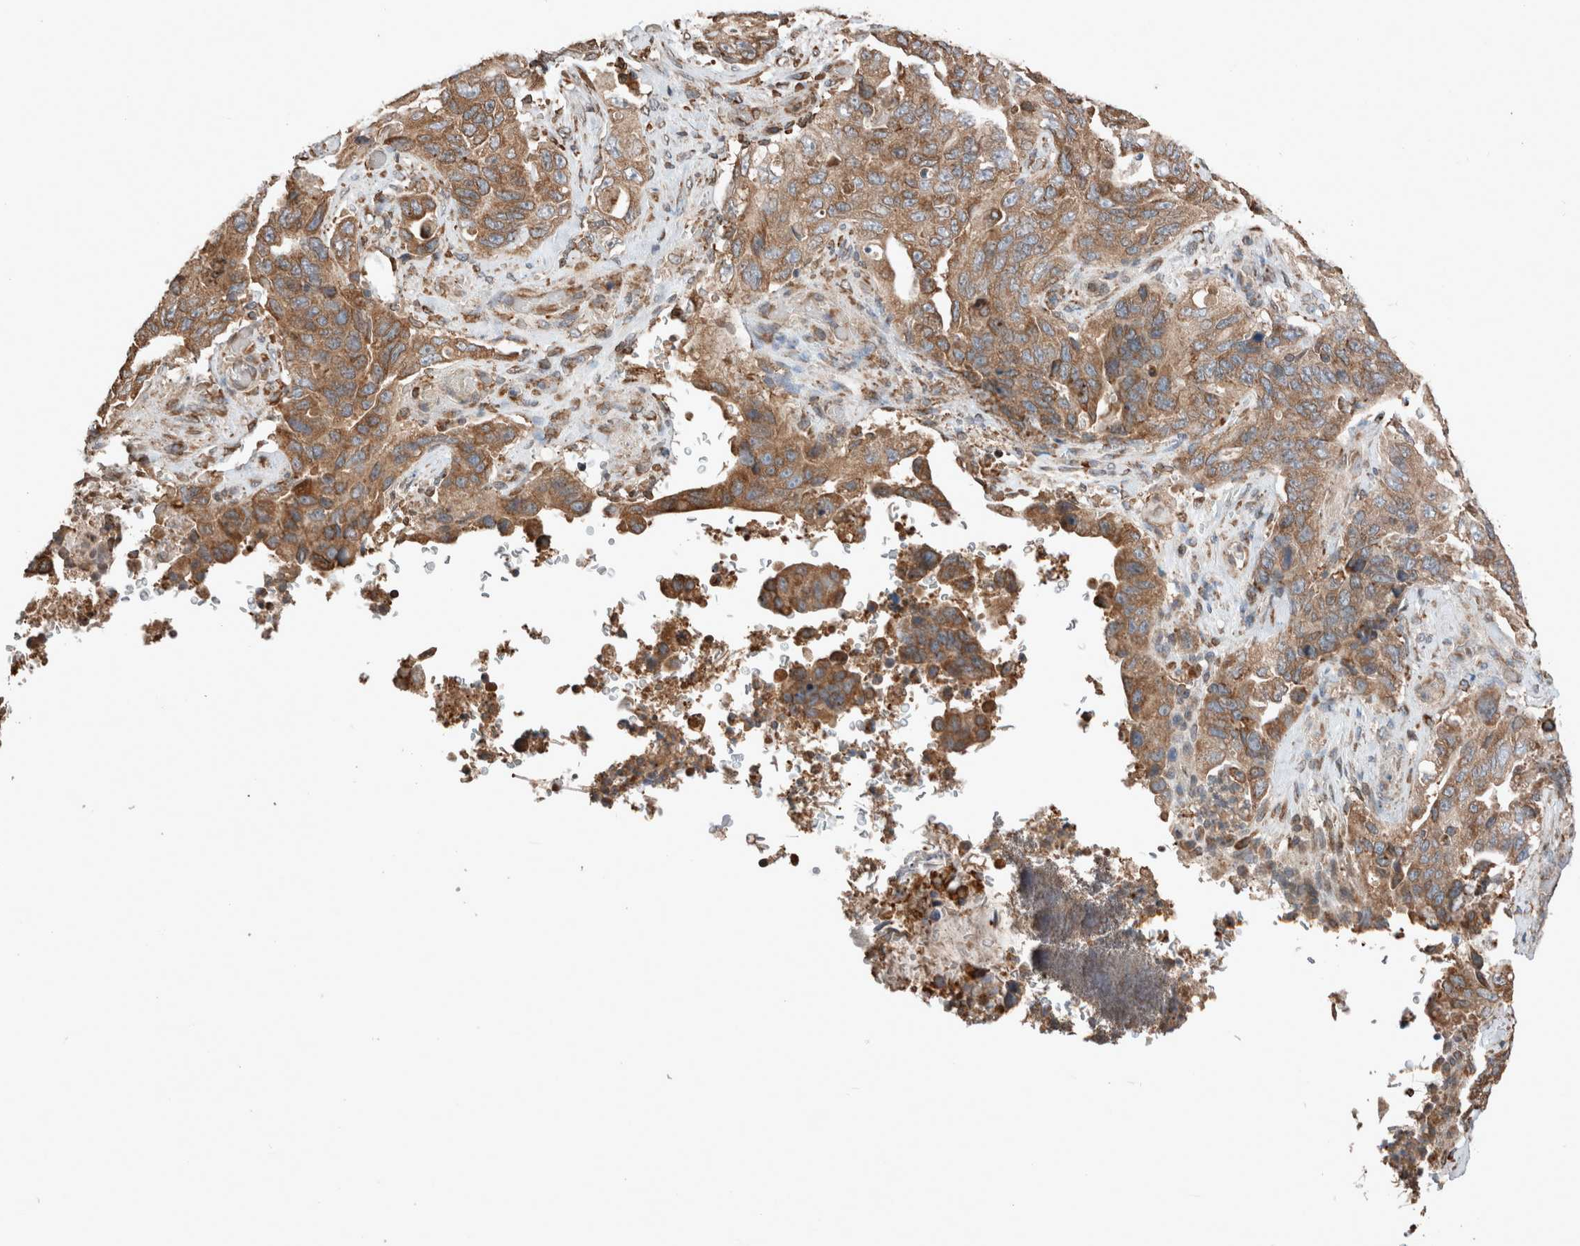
{"staining": {"intensity": "moderate", "quantity": ">75%", "location": "cytoplasmic/membranous"}, "tissue": "stomach cancer", "cell_type": "Tumor cells", "image_type": "cancer", "snomed": [{"axis": "morphology", "description": "Adenocarcinoma, NOS"}, {"axis": "topography", "description": "Stomach"}], "caption": "Stomach cancer was stained to show a protein in brown. There is medium levels of moderate cytoplasmic/membranous expression in about >75% of tumor cells. (Brightfield microscopy of DAB IHC at high magnification).", "gene": "ERAP2", "patient": {"sex": "female", "age": 89}}